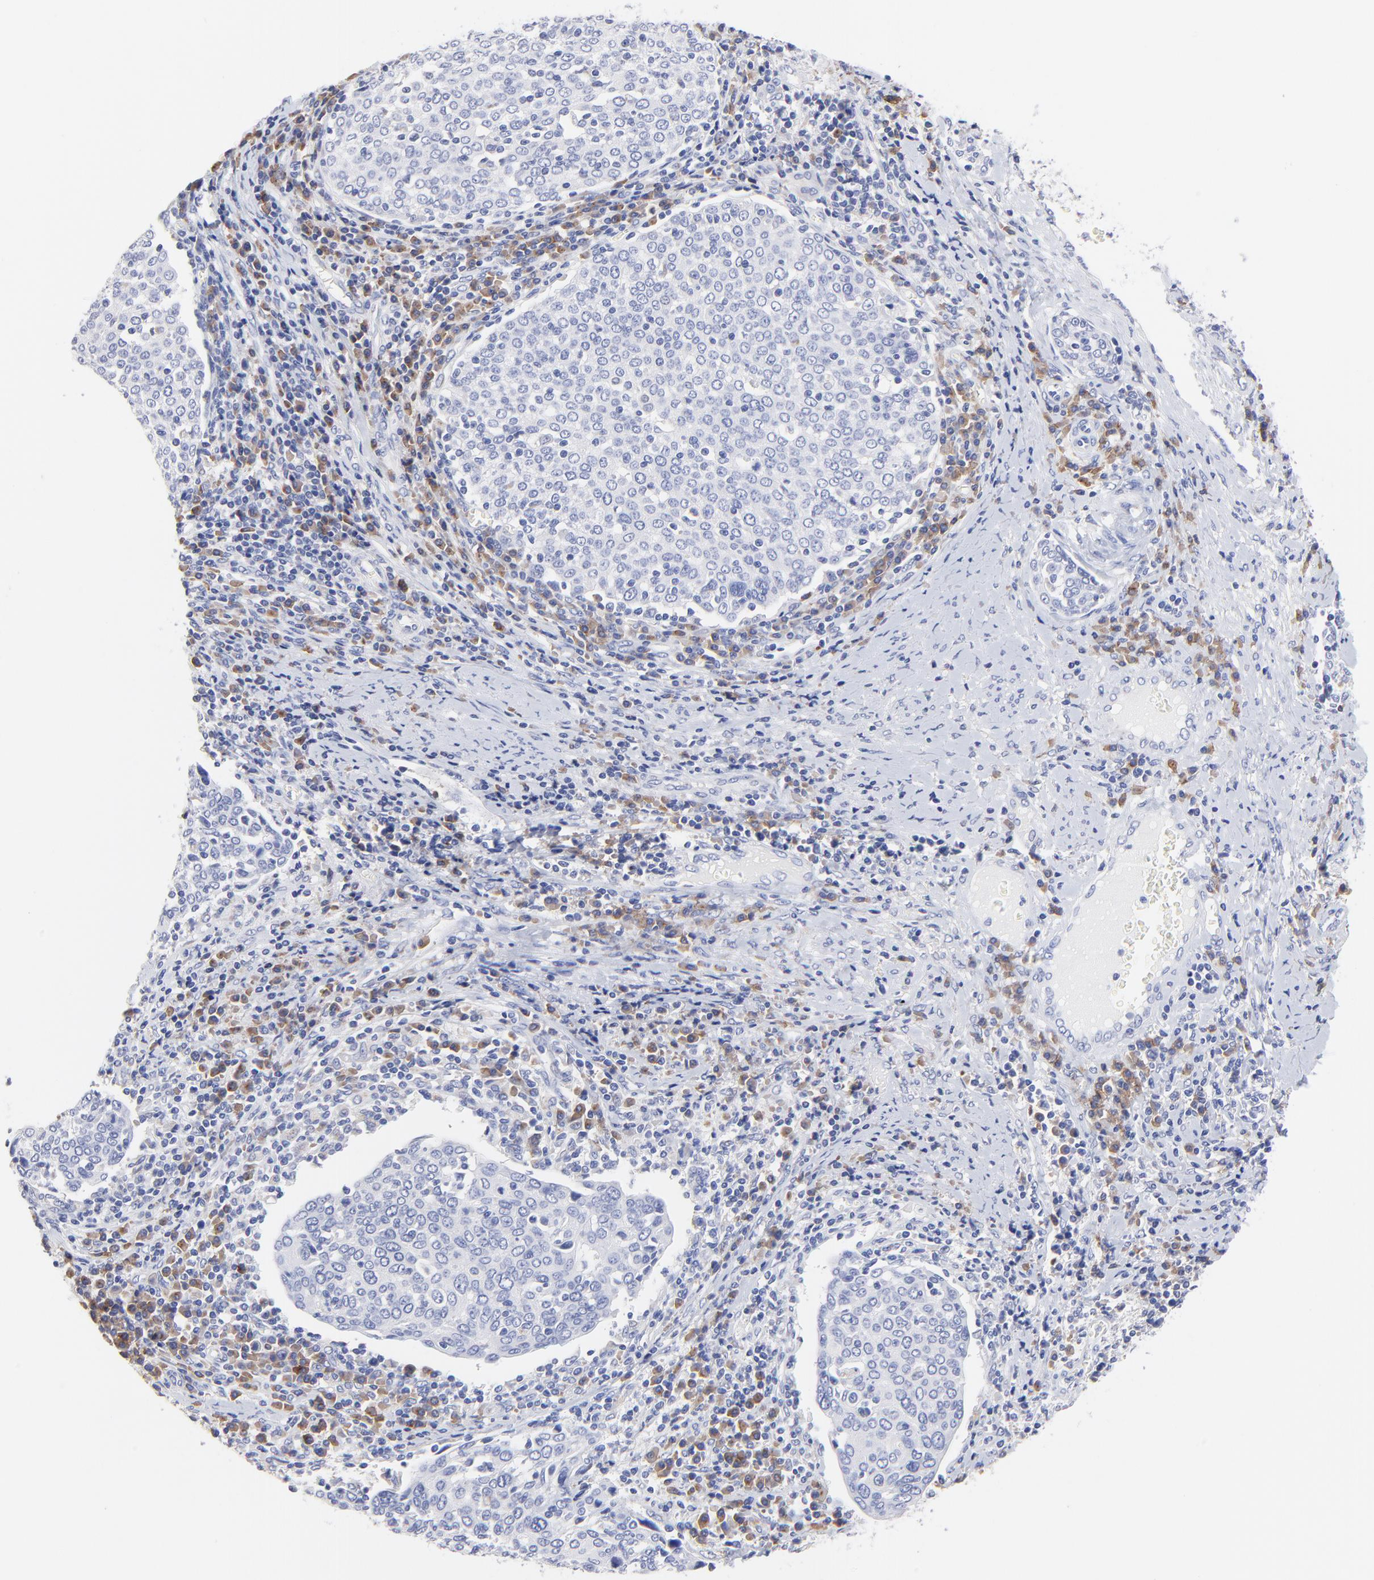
{"staining": {"intensity": "negative", "quantity": "none", "location": "none"}, "tissue": "cervical cancer", "cell_type": "Tumor cells", "image_type": "cancer", "snomed": [{"axis": "morphology", "description": "Squamous cell carcinoma, NOS"}, {"axis": "topography", "description": "Cervix"}], "caption": "Tumor cells show no significant expression in cervical squamous cell carcinoma.", "gene": "LAX1", "patient": {"sex": "female", "age": 40}}